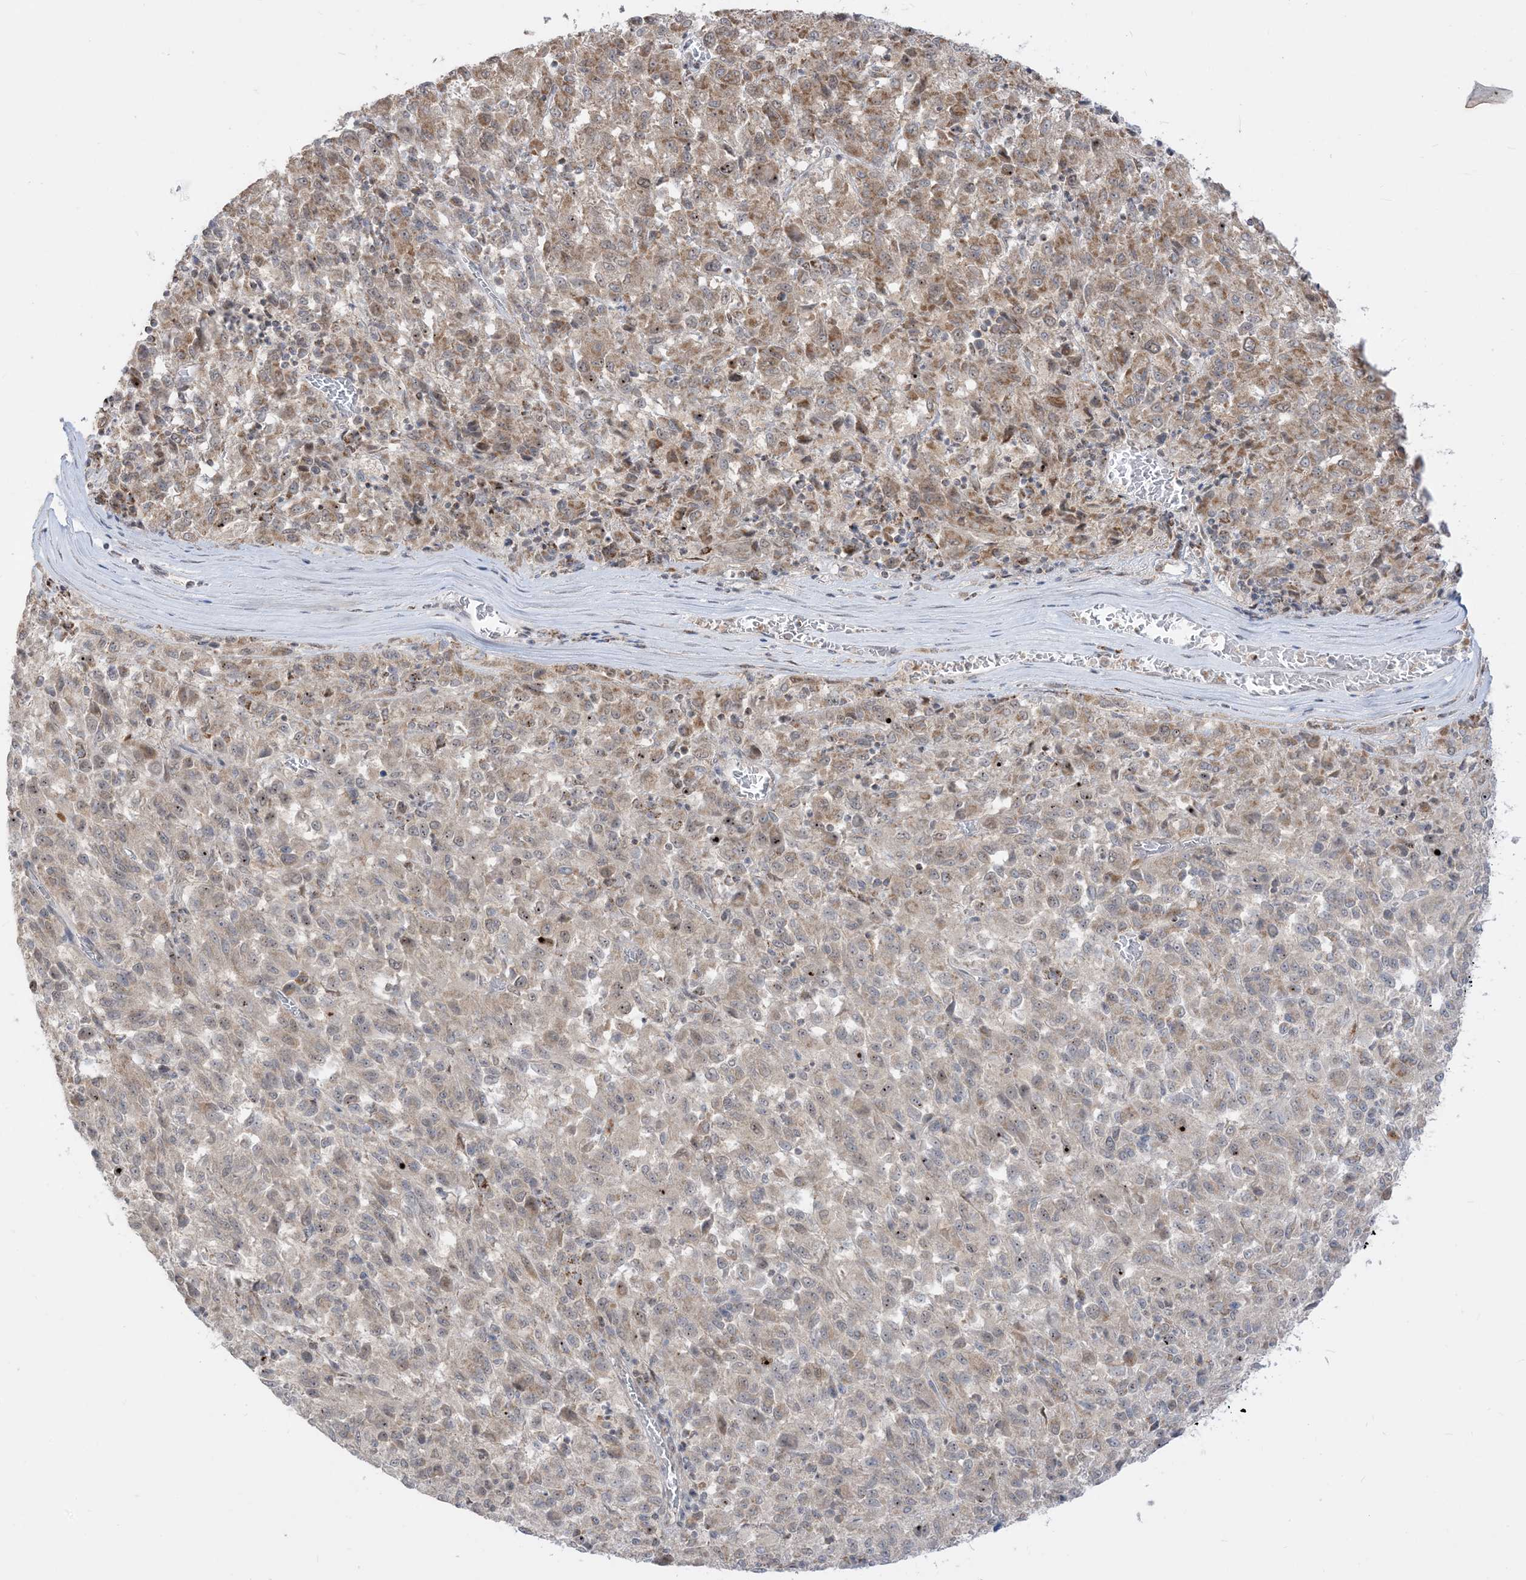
{"staining": {"intensity": "moderate", "quantity": "<25%", "location": "cytoplasmic/membranous"}, "tissue": "melanoma", "cell_type": "Tumor cells", "image_type": "cancer", "snomed": [{"axis": "morphology", "description": "Malignant melanoma, Metastatic site"}, {"axis": "topography", "description": "Lung"}], "caption": "Moderate cytoplasmic/membranous expression is seen in approximately <25% of tumor cells in melanoma.", "gene": "KANSL3", "patient": {"sex": "male", "age": 64}}